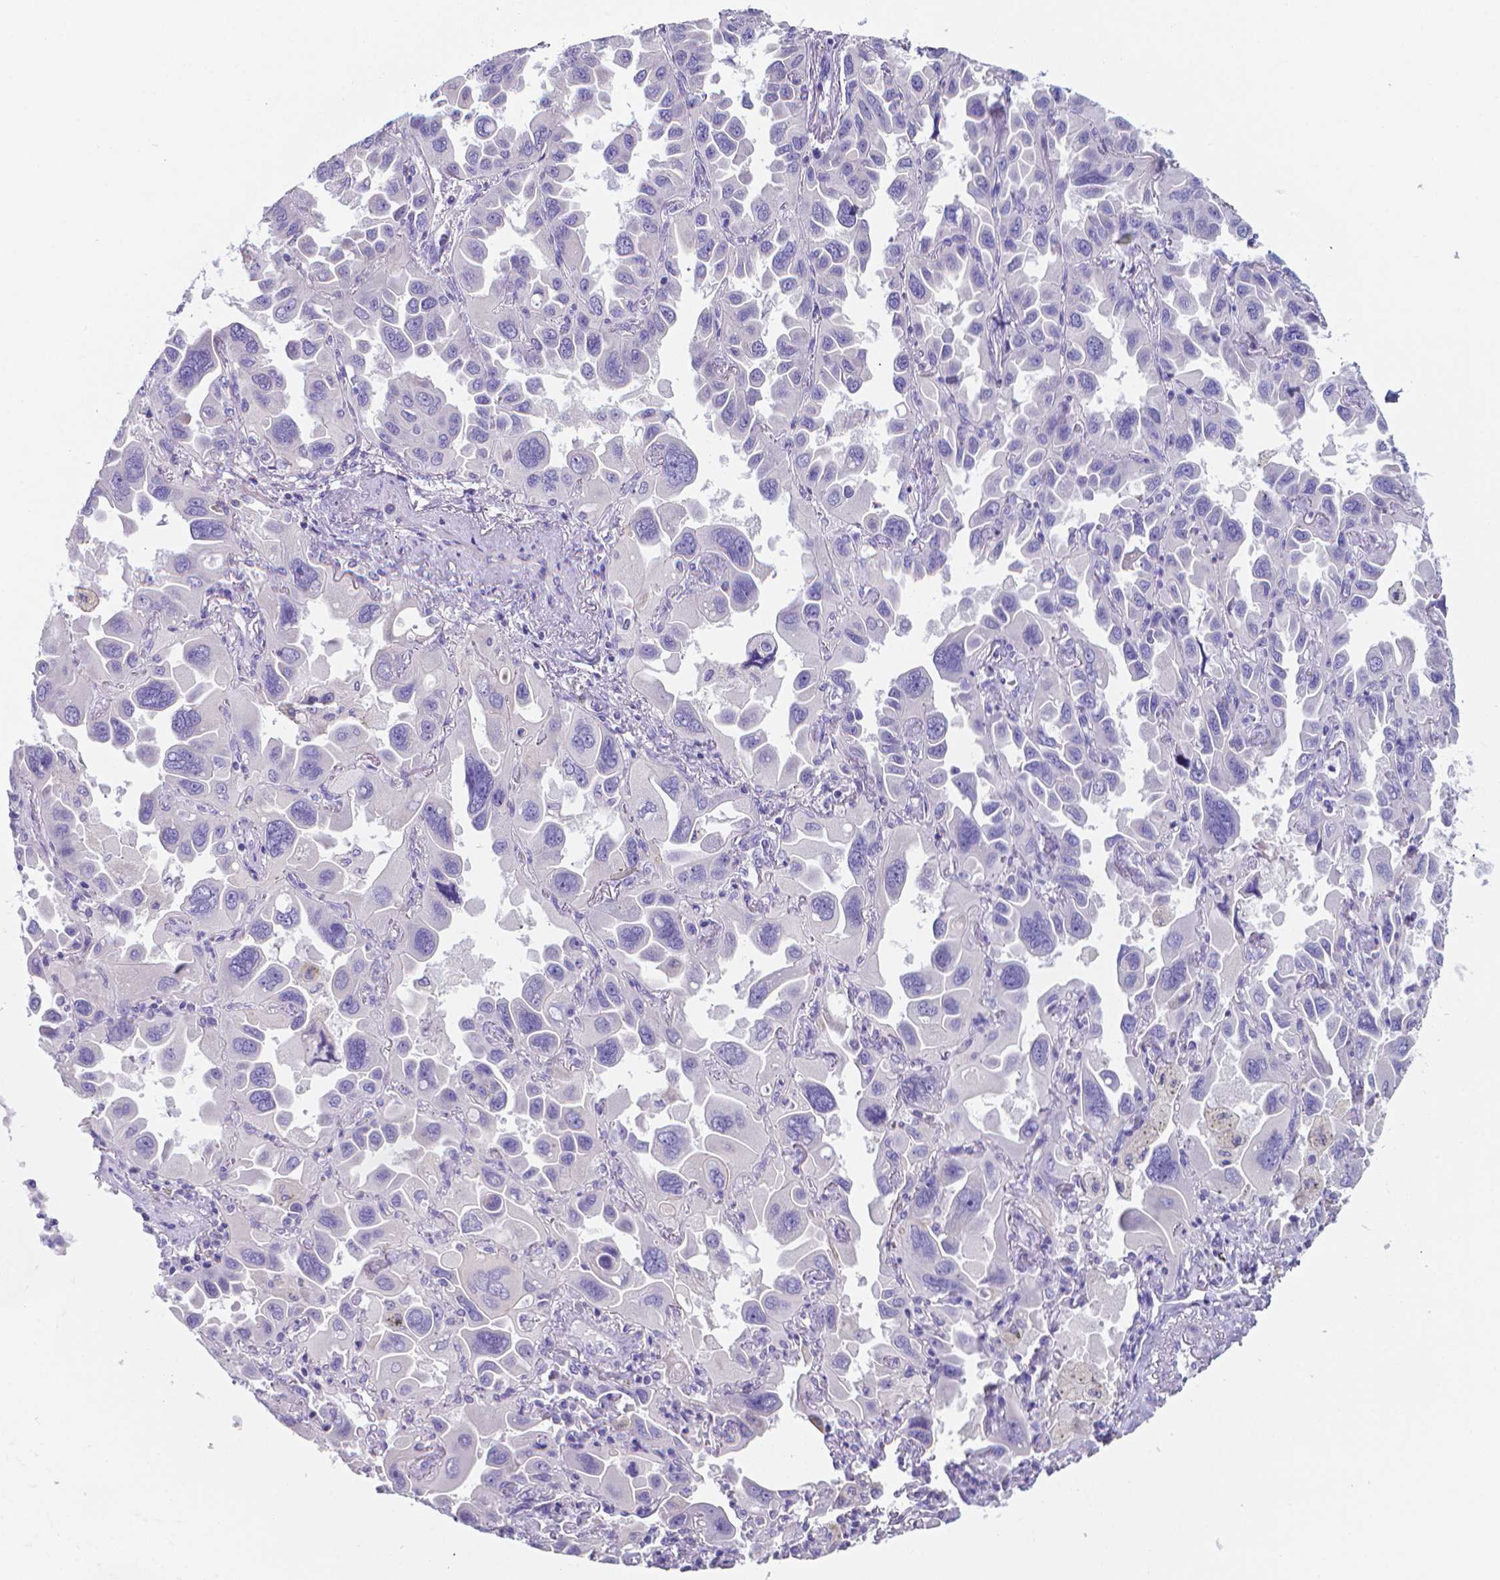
{"staining": {"intensity": "negative", "quantity": "none", "location": "none"}, "tissue": "lung cancer", "cell_type": "Tumor cells", "image_type": "cancer", "snomed": [{"axis": "morphology", "description": "Adenocarcinoma, NOS"}, {"axis": "topography", "description": "Lung"}], "caption": "An immunohistochemistry image of lung adenocarcinoma is shown. There is no staining in tumor cells of lung adenocarcinoma. (Brightfield microscopy of DAB immunohistochemistry at high magnification).", "gene": "LRRC73", "patient": {"sex": "male", "age": 64}}